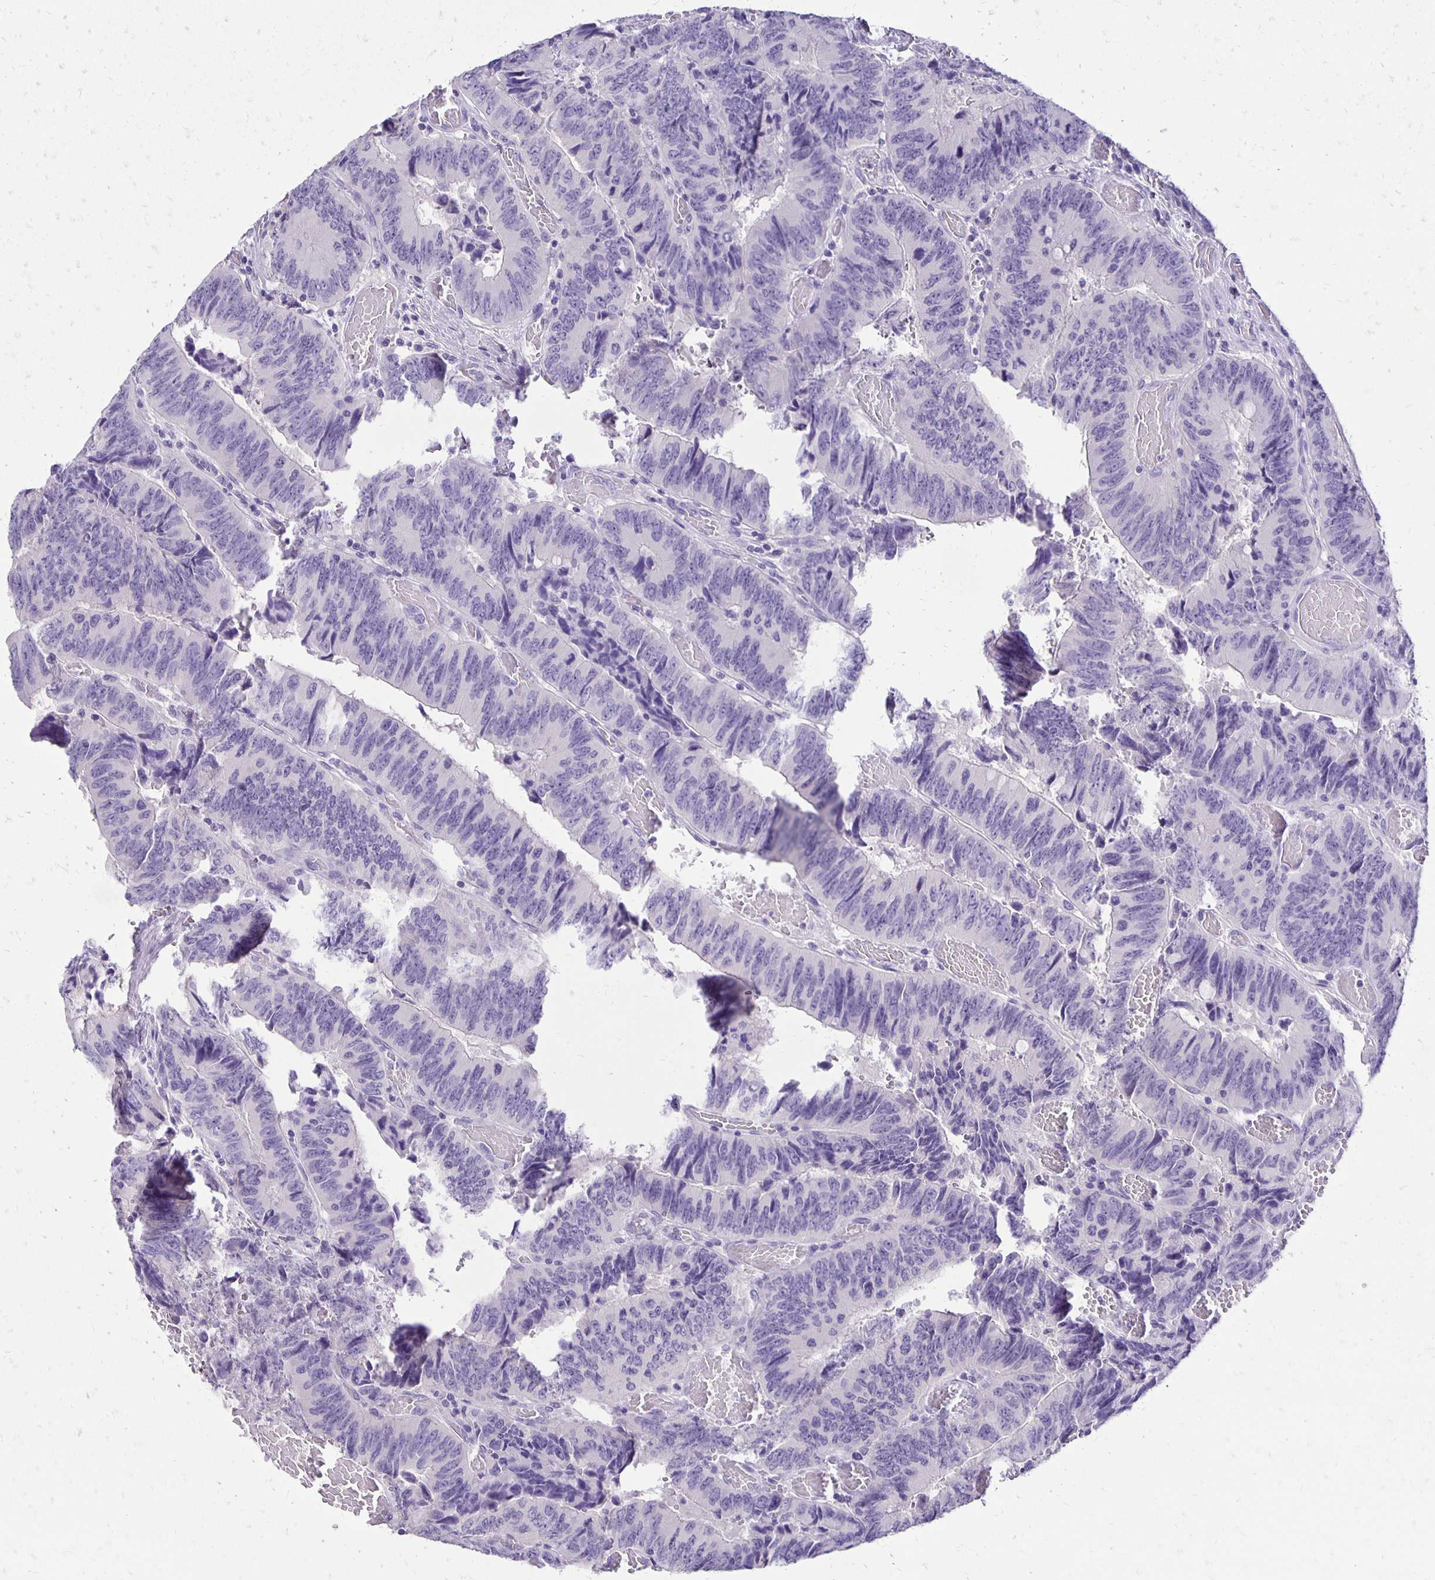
{"staining": {"intensity": "negative", "quantity": "none", "location": "none"}, "tissue": "colorectal cancer", "cell_type": "Tumor cells", "image_type": "cancer", "snomed": [{"axis": "morphology", "description": "Adenocarcinoma, NOS"}, {"axis": "topography", "description": "Colon"}], "caption": "There is no significant staining in tumor cells of adenocarcinoma (colorectal).", "gene": "ANKRD45", "patient": {"sex": "female", "age": 84}}